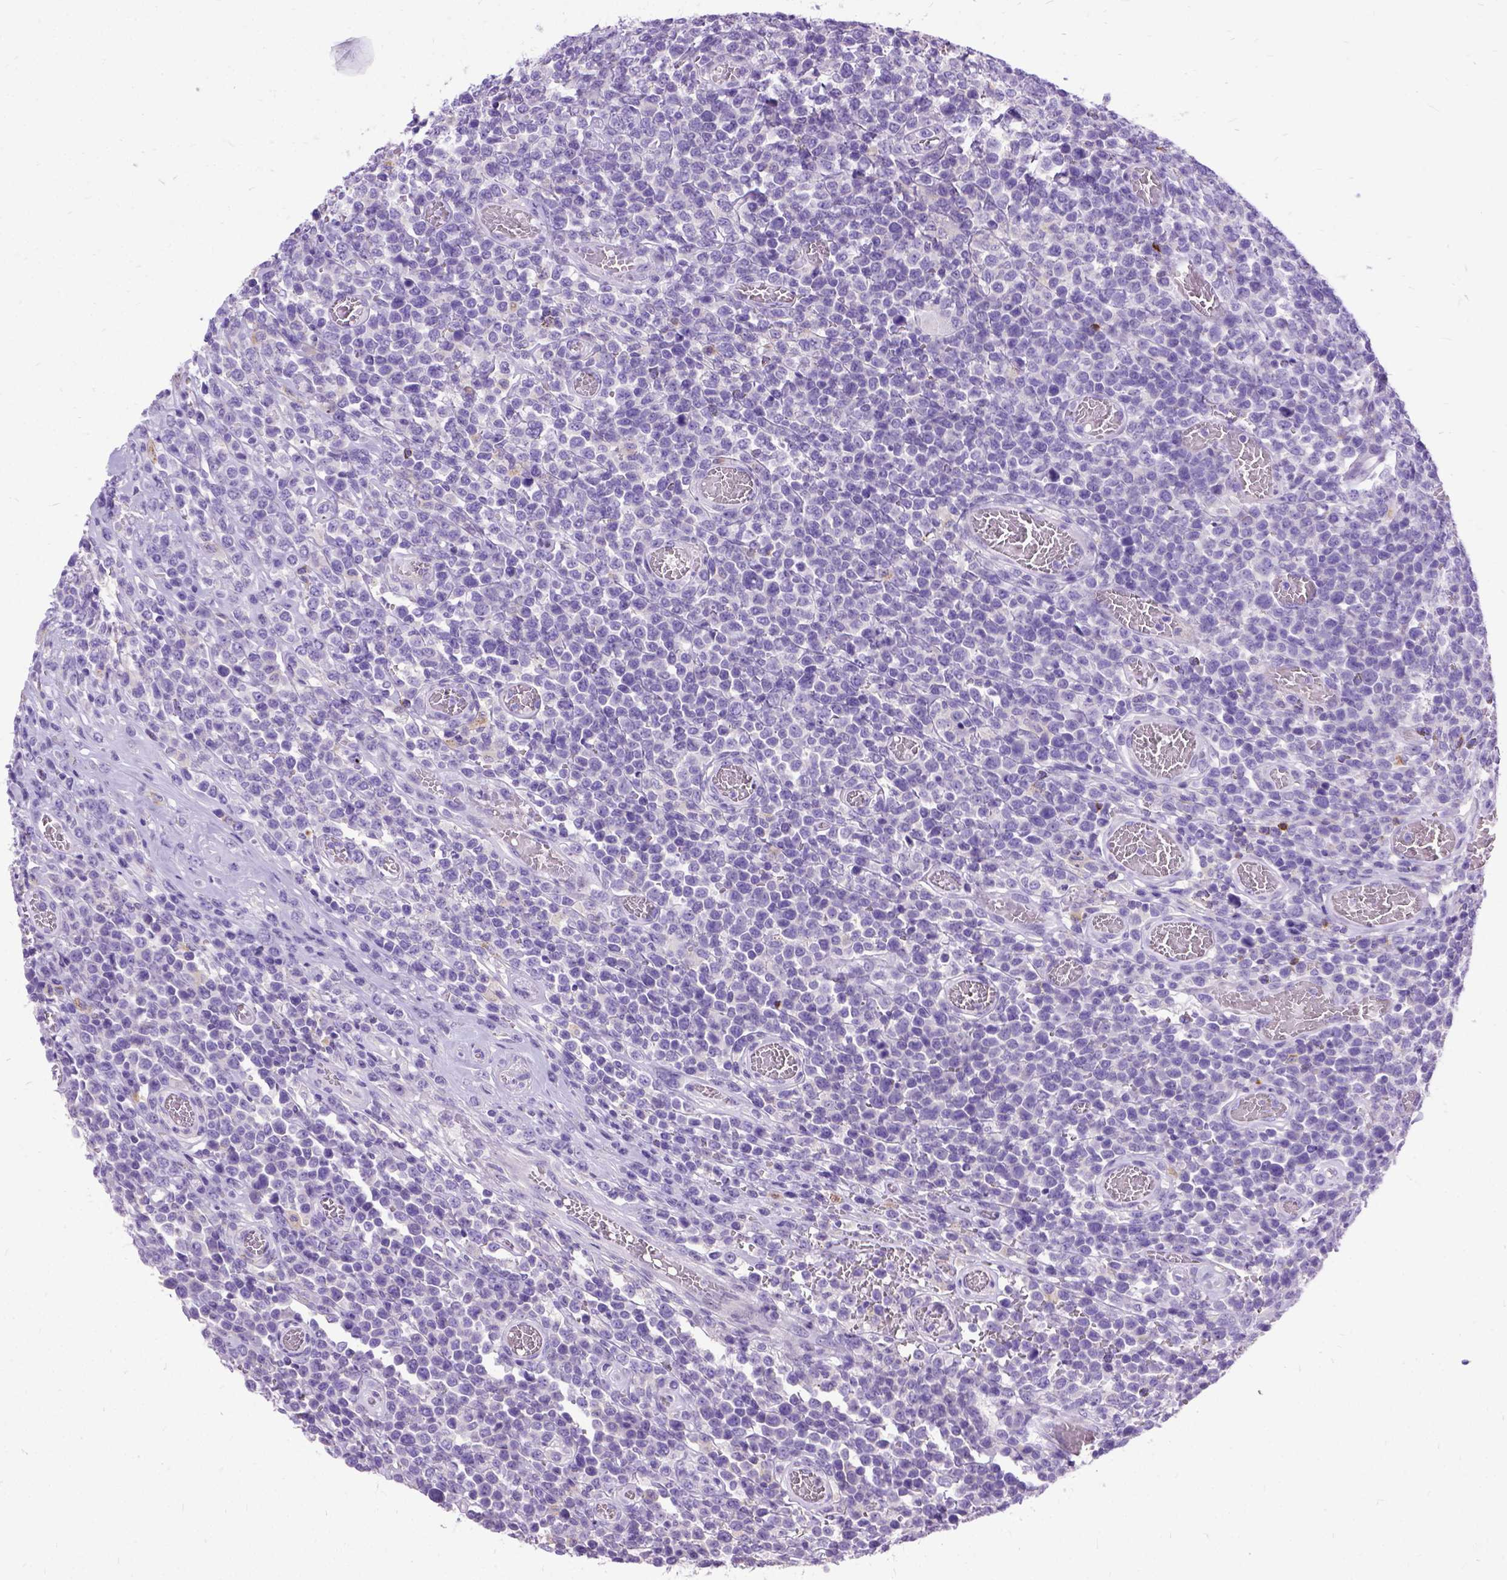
{"staining": {"intensity": "negative", "quantity": "none", "location": "none"}, "tissue": "lymphoma", "cell_type": "Tumor cells", "image_type": "cancer", "snomed": [{"axis": "morphology", "description": "Malignant lymphoma, non-Hodgkin's type, High grade"}, {"axis": "topography", "description": "Soft tissue"}], "caption": "IHC of human malignant lymphoma, non-Hodgkin's type (high-grade) reveals no staining in tumor cells.", "gene": "PRG2", "patient": {"sex": "female", "age": 56}}